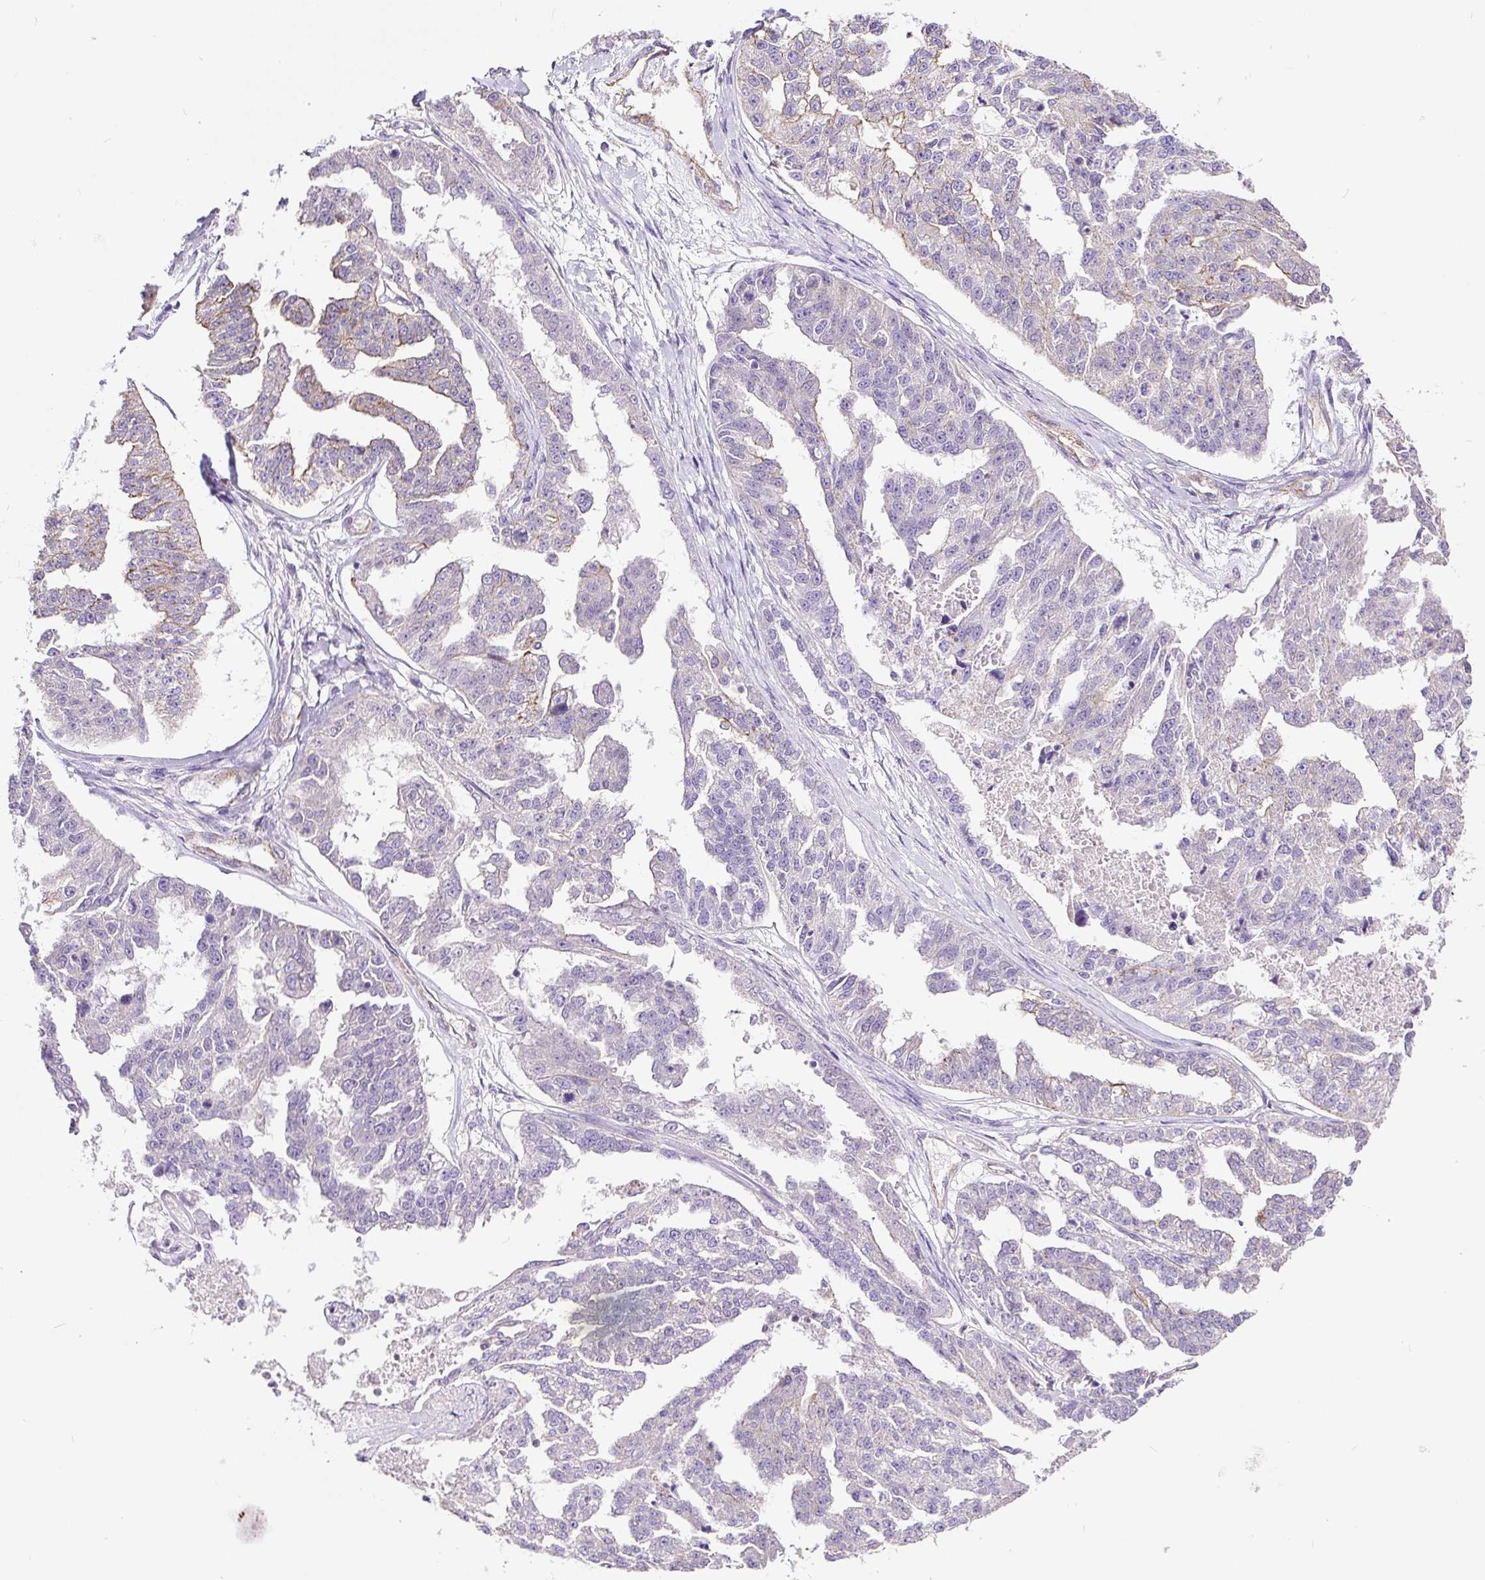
{"staining": {"intensity": "weak", "quantity": "<25%", "location": "cytoplasmic/membranous"}, "tissue": "ovarian cancer", "cell_type": "Tumor cells", "image_type": "cancer", "snomed": [{"axis": "morphology", "description": "Cystadenocarcinoma, serous, NOS"}, {"axis": "topography", "description": "Ovary"}], "caption": "Human ovarian cancer stained for a protein using immunohistochemistry (IHC) reveals no positivity in tumor cells.", "gene": "MAGEB16", "patient": {"sex": "female", "age": 58}}